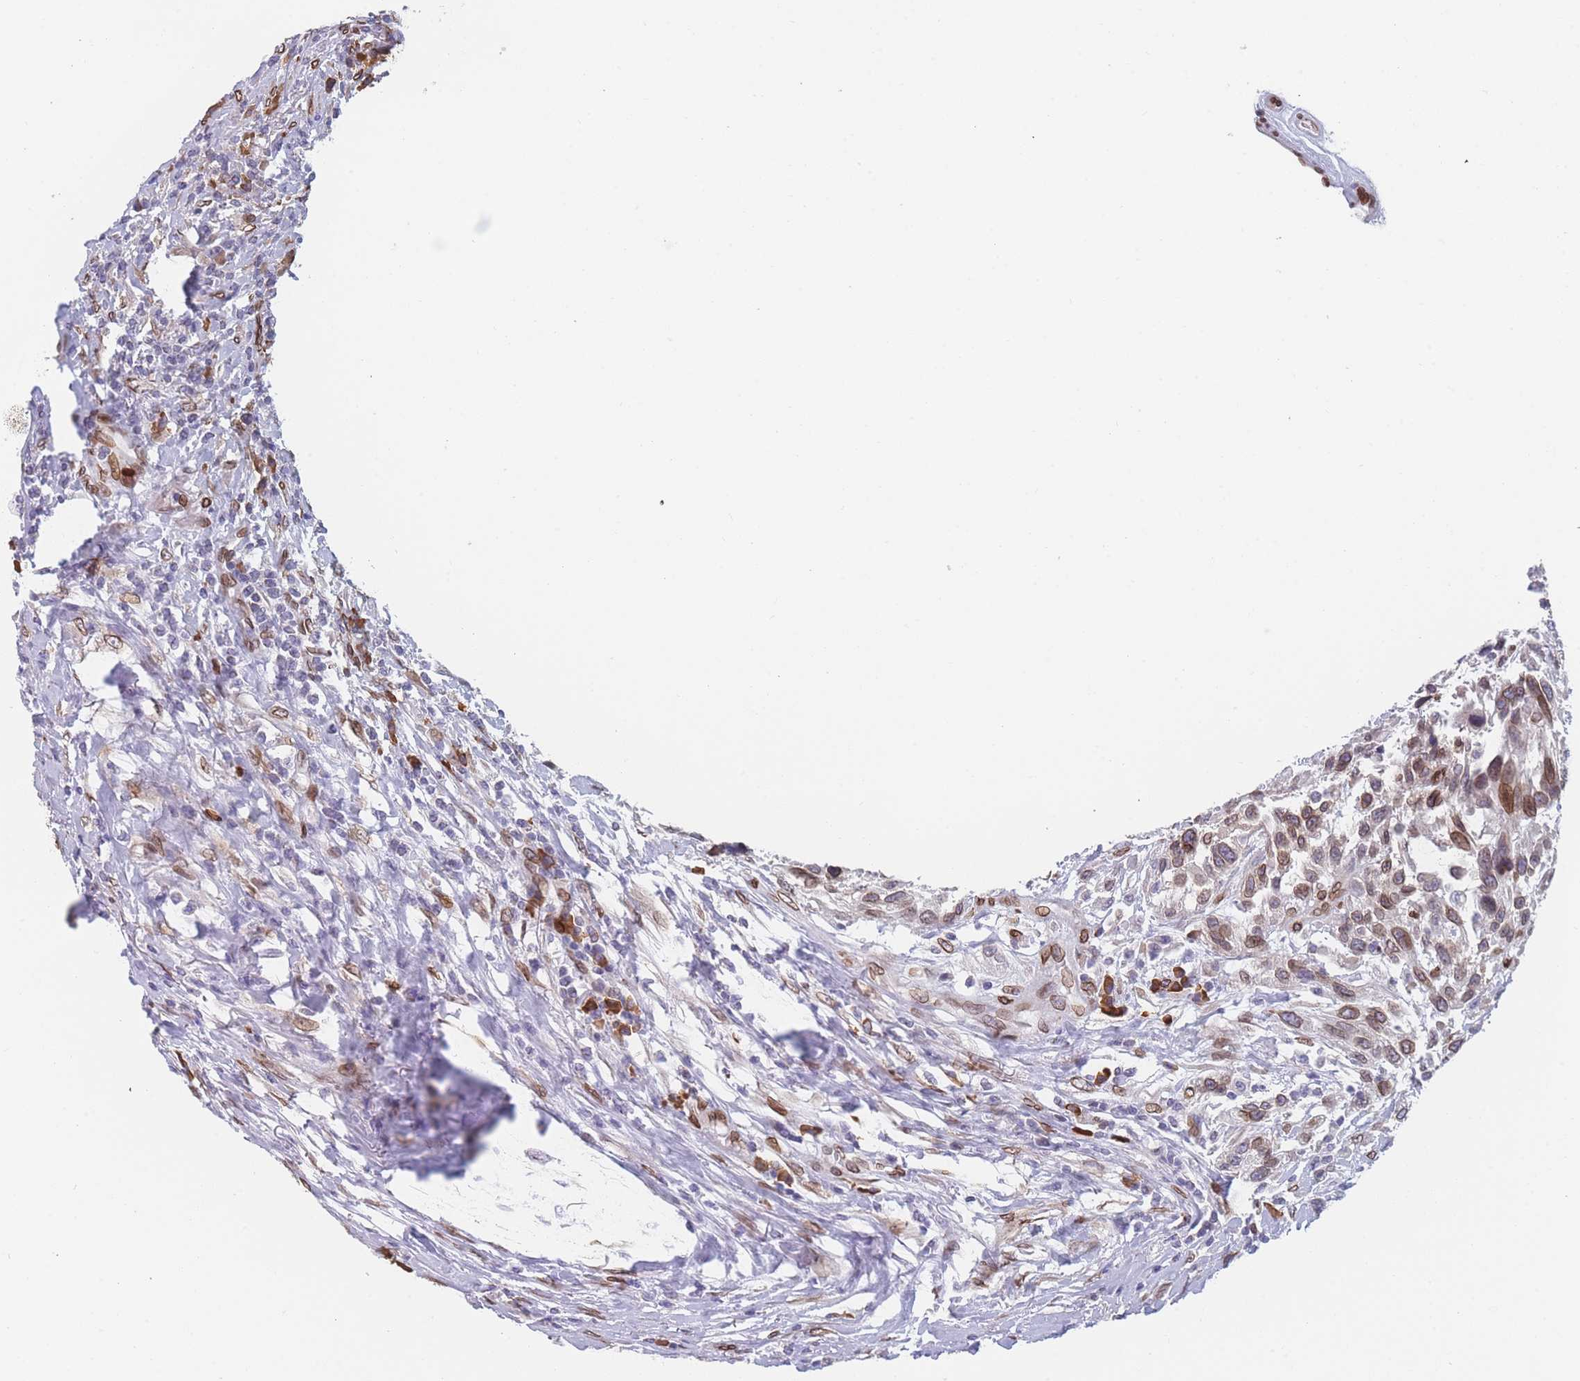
{"staining": {"intensity": "moderate", "quantity": ">75%", "location": "cytoplasmic/membranous,nuclear"}, "tissue": "urothelial cancer", "cell_type": "Tumor cells", "image_type": "cancer", "snomed": [{"axis": "morphology", "description": "Urothelial carcinoma, High grade"}, {"axis": "topography", "description": "Urinary bladder"}], "caption": "High-grade urothelial carcinoma stained for a protein (brown) exhibits moderate cytoplasmic/membranous and nuclear positive expression in about >75% of tumor cells.", "gene": "ZBTB1", "patient": {"sex": "female", "age": 70}}